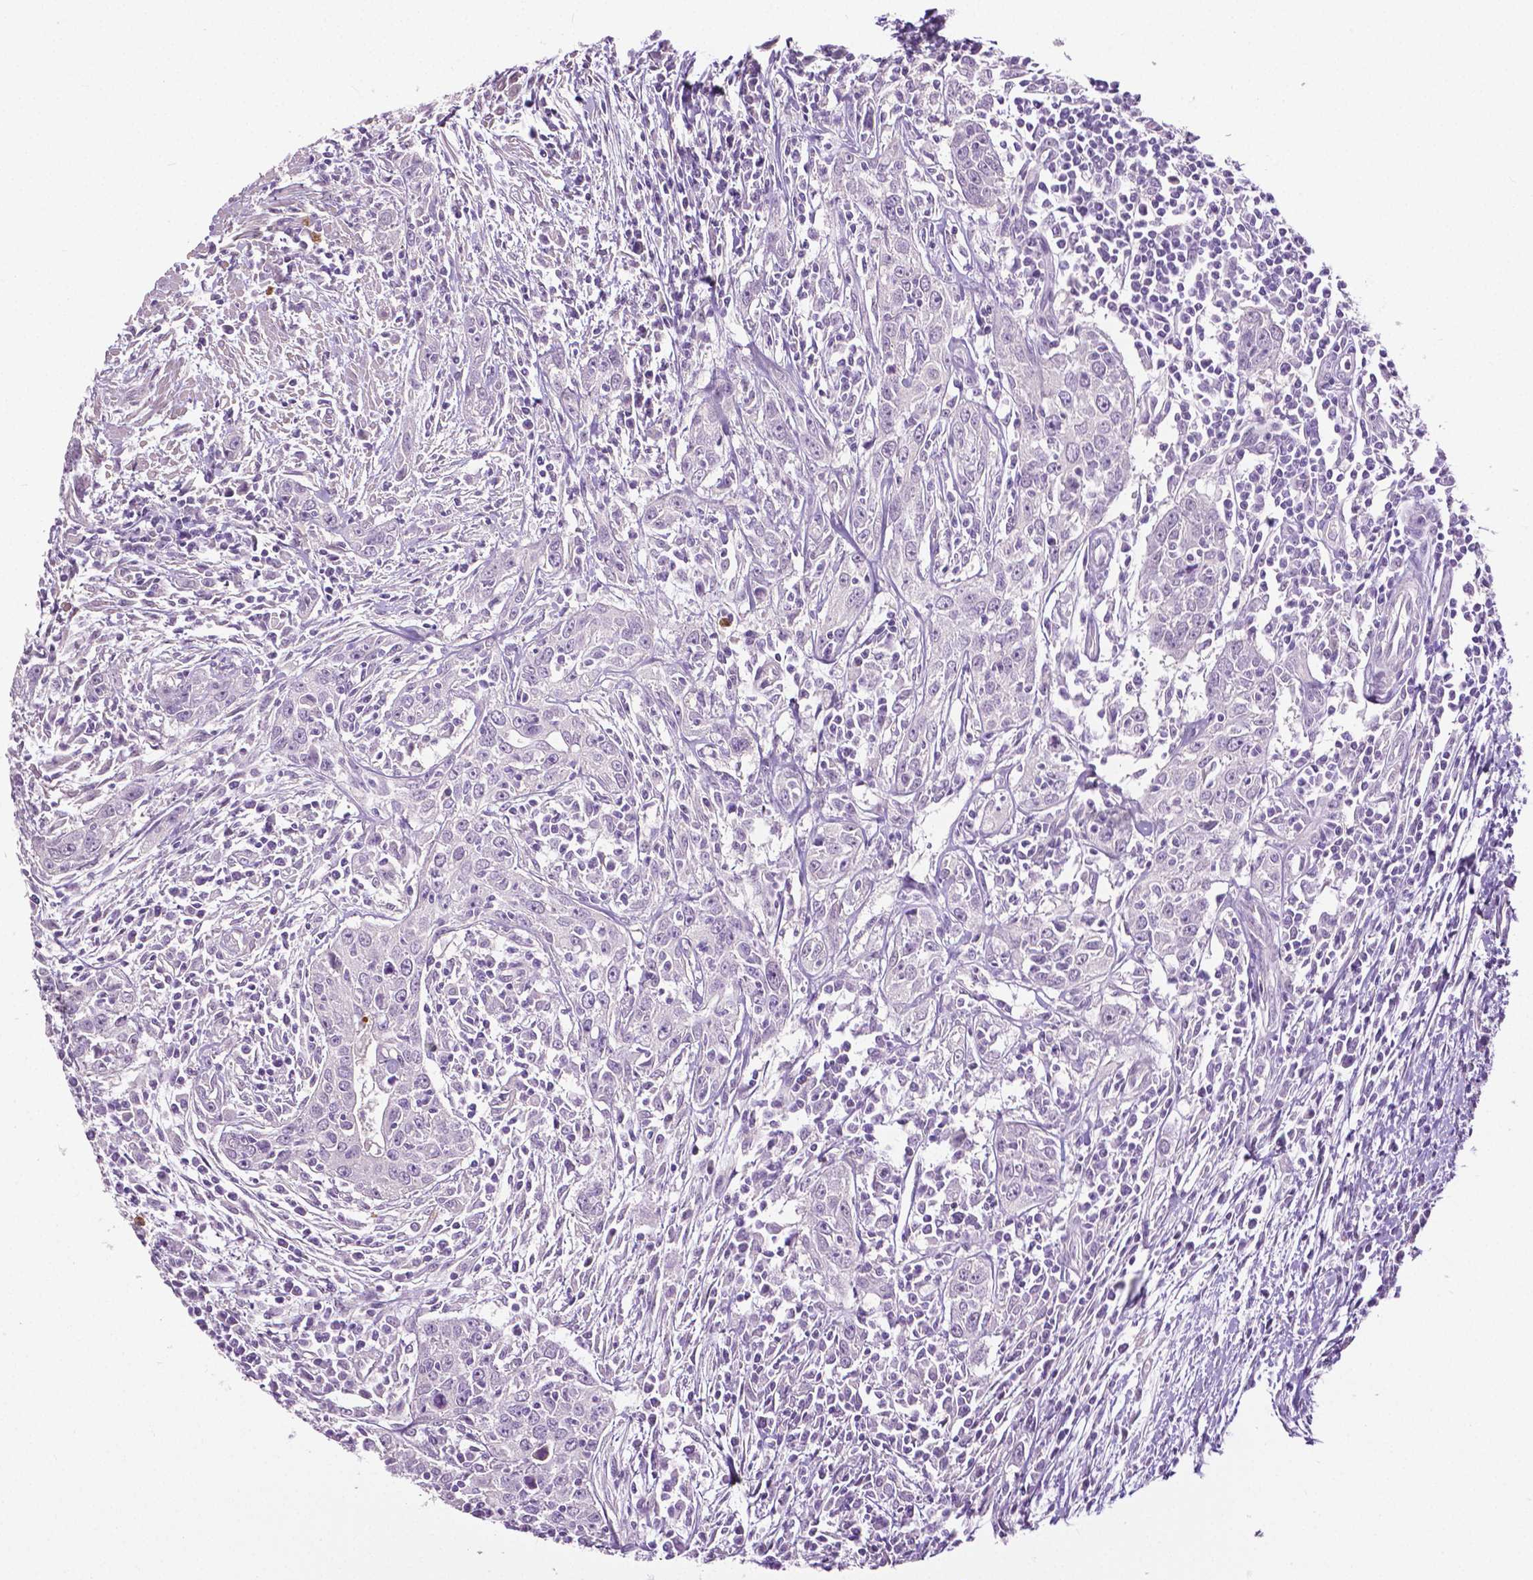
{"staining": {"intensity": "negative", "quantity": "none", "location": "none"}, "tissue": "urothelial cancer", "cell_type": "Tumor cells", "image_type": "cancer", "snomed": [{"axis": "morphology", "description": "Urothelial carcinoma, High grade"}, {"axis": "topography", "description": "Urinary bladder"}], "caption": "Tumor cells show no significant protein staining in high-grade urothelial carcinoma.", "gene": "PTPN5", "patient": {"sex": "male", "age": 83}}